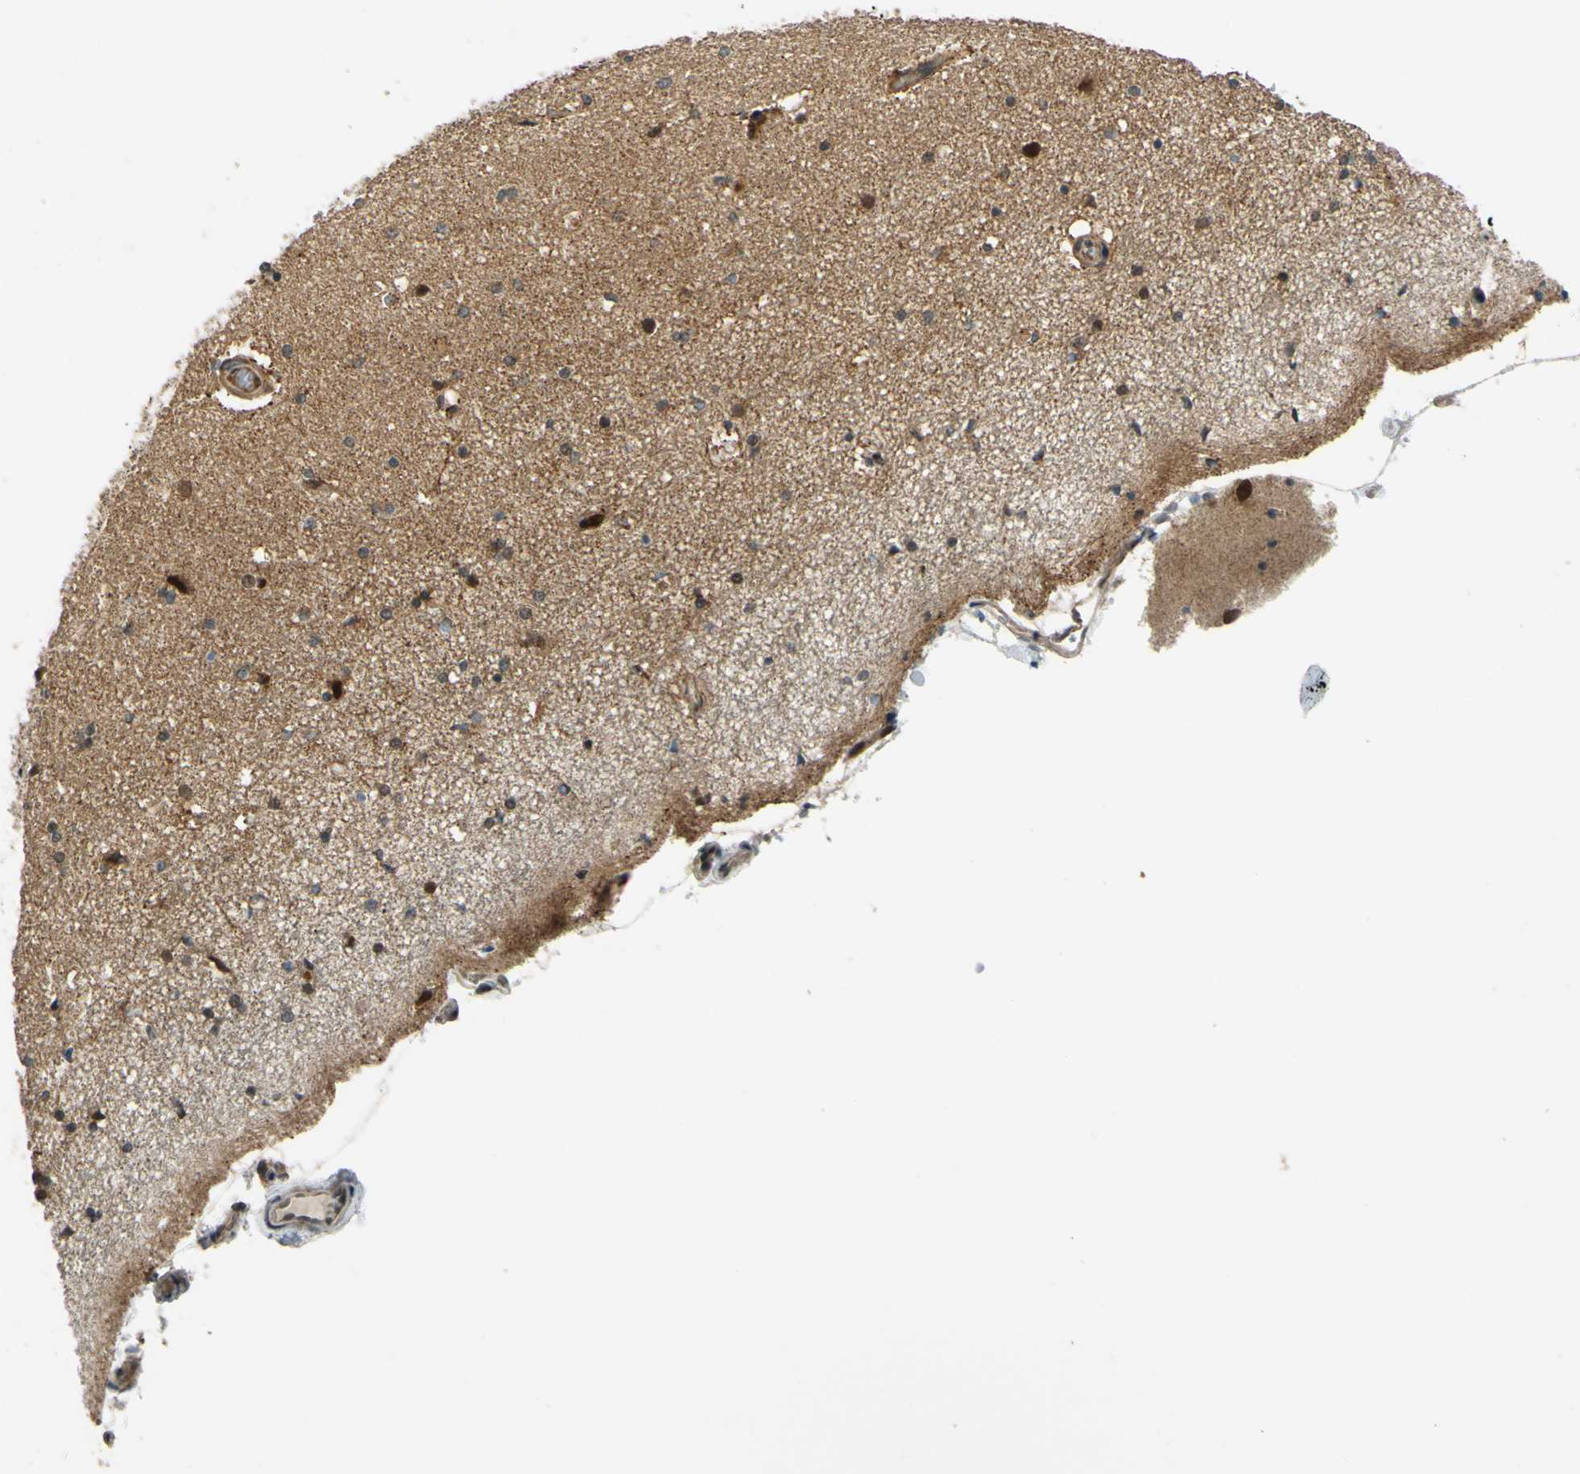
{"staining": {"intensity": "moderate", "quantity": "<25%", "location": "cytoplasmic/membranous,nuclear"}, "tissue": "hippocampus", "cell_type": "Glial cells", "image_type": "normal", "snomed": [{"axis": "morphology", "description": "Normal tissue, NOS"}, {"axis": "topography", "description": "Hippocampus"}], "caption": "Unremarkable hippocampus demonstrates moderate cytoplasmic/membranous,nuclear staining in approximately <25% of glial cells (IHC, brightfield microscopy, high magnification)..", "gene": "ABCC8", "patient": {"sex": "female", "age": 54}}